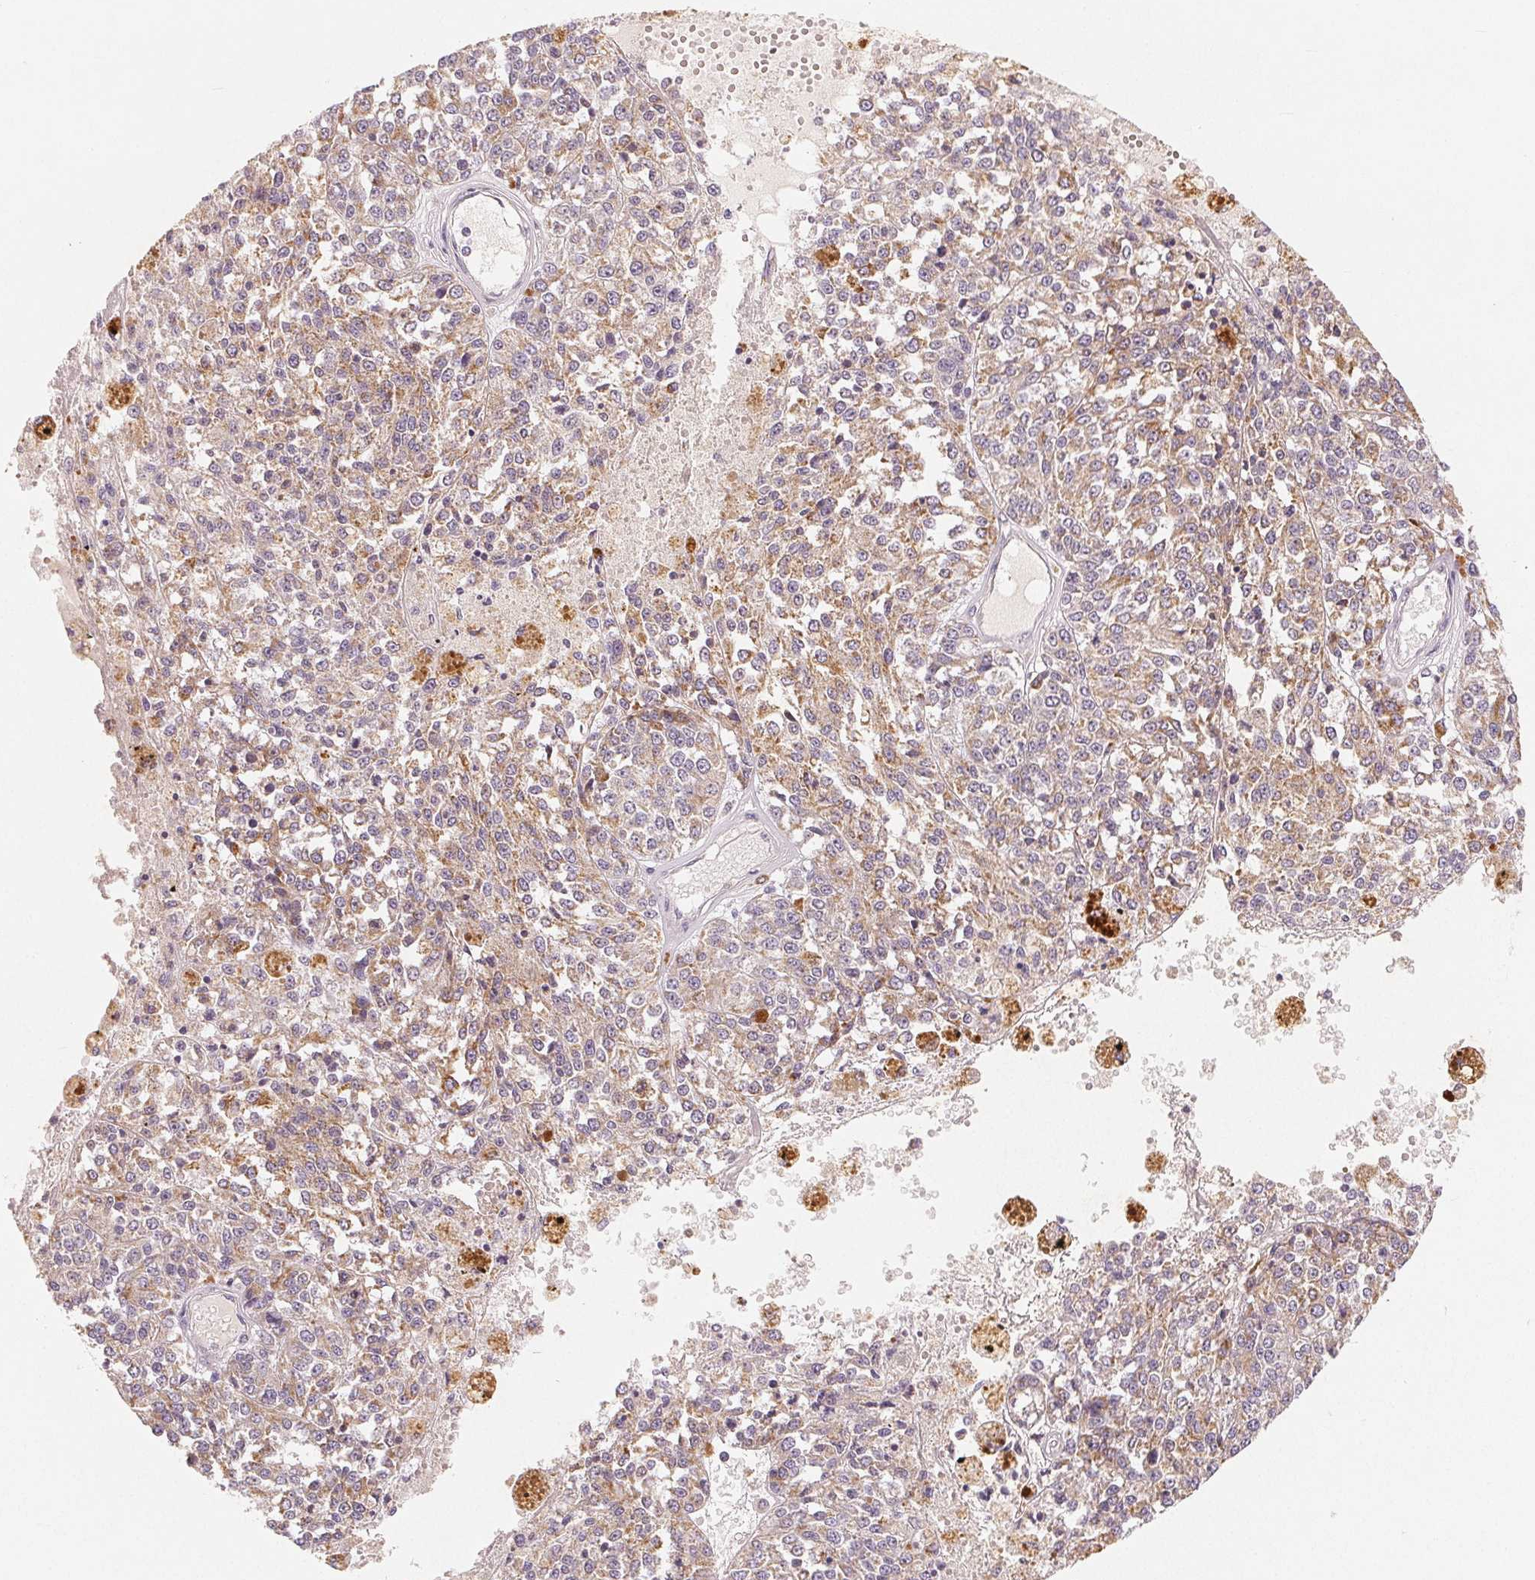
{"staining": {"intensity": "weak", "quantity": ">75%", "location": "cytoplasmic/membranous"}, "tissue": "melanoma", "cell_type": "Tumor cells", "image_type": "cancer", "snomed": [{"axis": "morphology", "description": "Malignant melanoma, Metastatic site"}, {"axis": "topography", "description": "Lymph node"}], "caption": "DAB immunohistochemical staining of melanoma displays weak cytoplasmic/membranous protein positivity in approximately >75% of tumor cells.", "gene": "GHITM", "patient": {"sex": "female", "age": 64}}